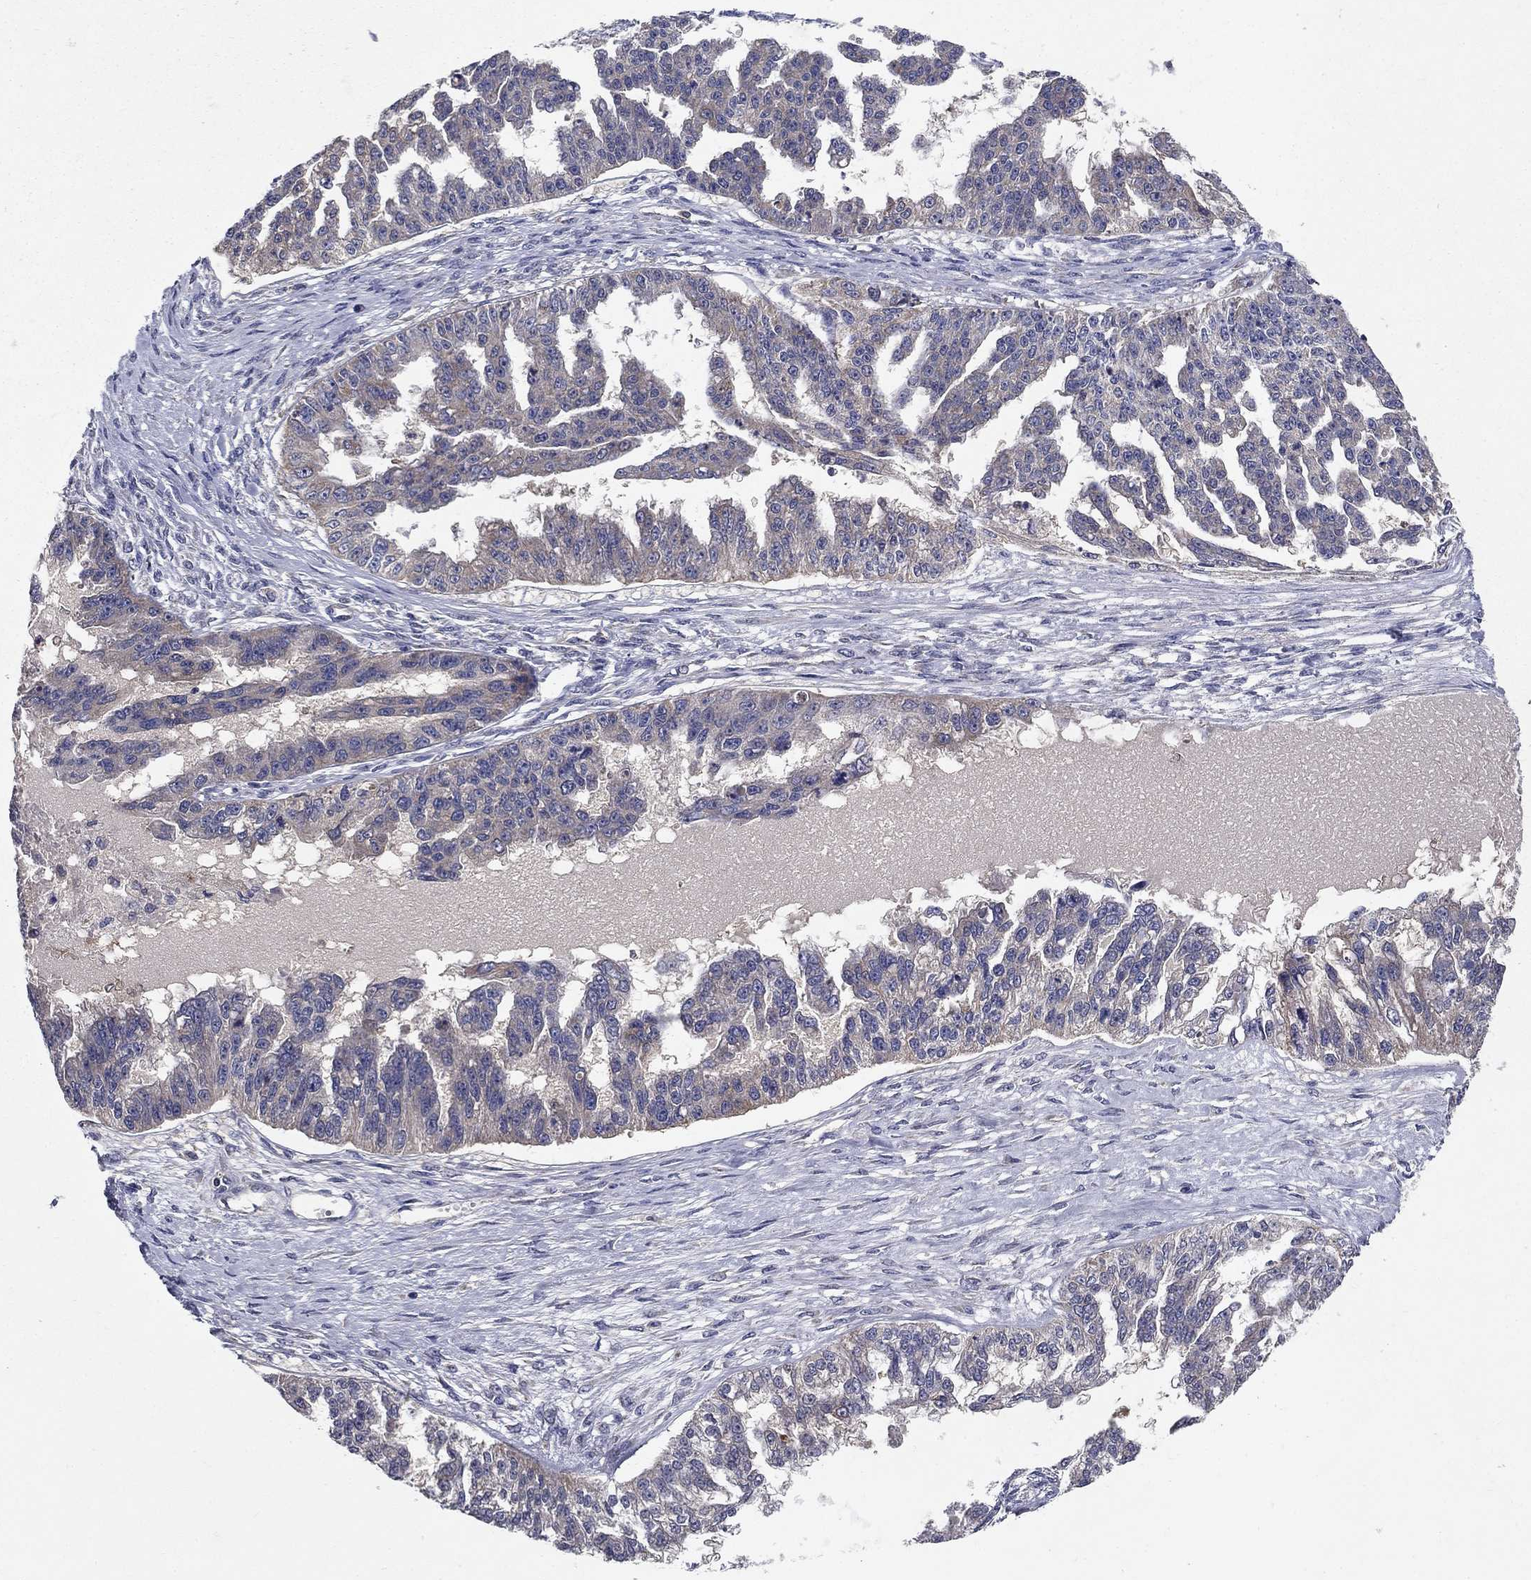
{"staining": {"intensity": "weak", "quantity": "25%-75%", "location": "cytoplasmic/membranous"}, "tissue": "ovarian cancer", "cell_type": "Tumor cells", "image_type": "cancer", "snomed": [{"axis": "morphology", "description": "Cystadenocarcinoma, serous, NOS"}, {"axis": "topography", "description": "Ovary"}], "caption": "A brown stain labels weak cytoplasmic/membranous expression of a protein in serous cystadenocarcinoma (ovarian) tumor cells.", "gene": "GLTP", "patient": {"sex": "female", "age": 58}}